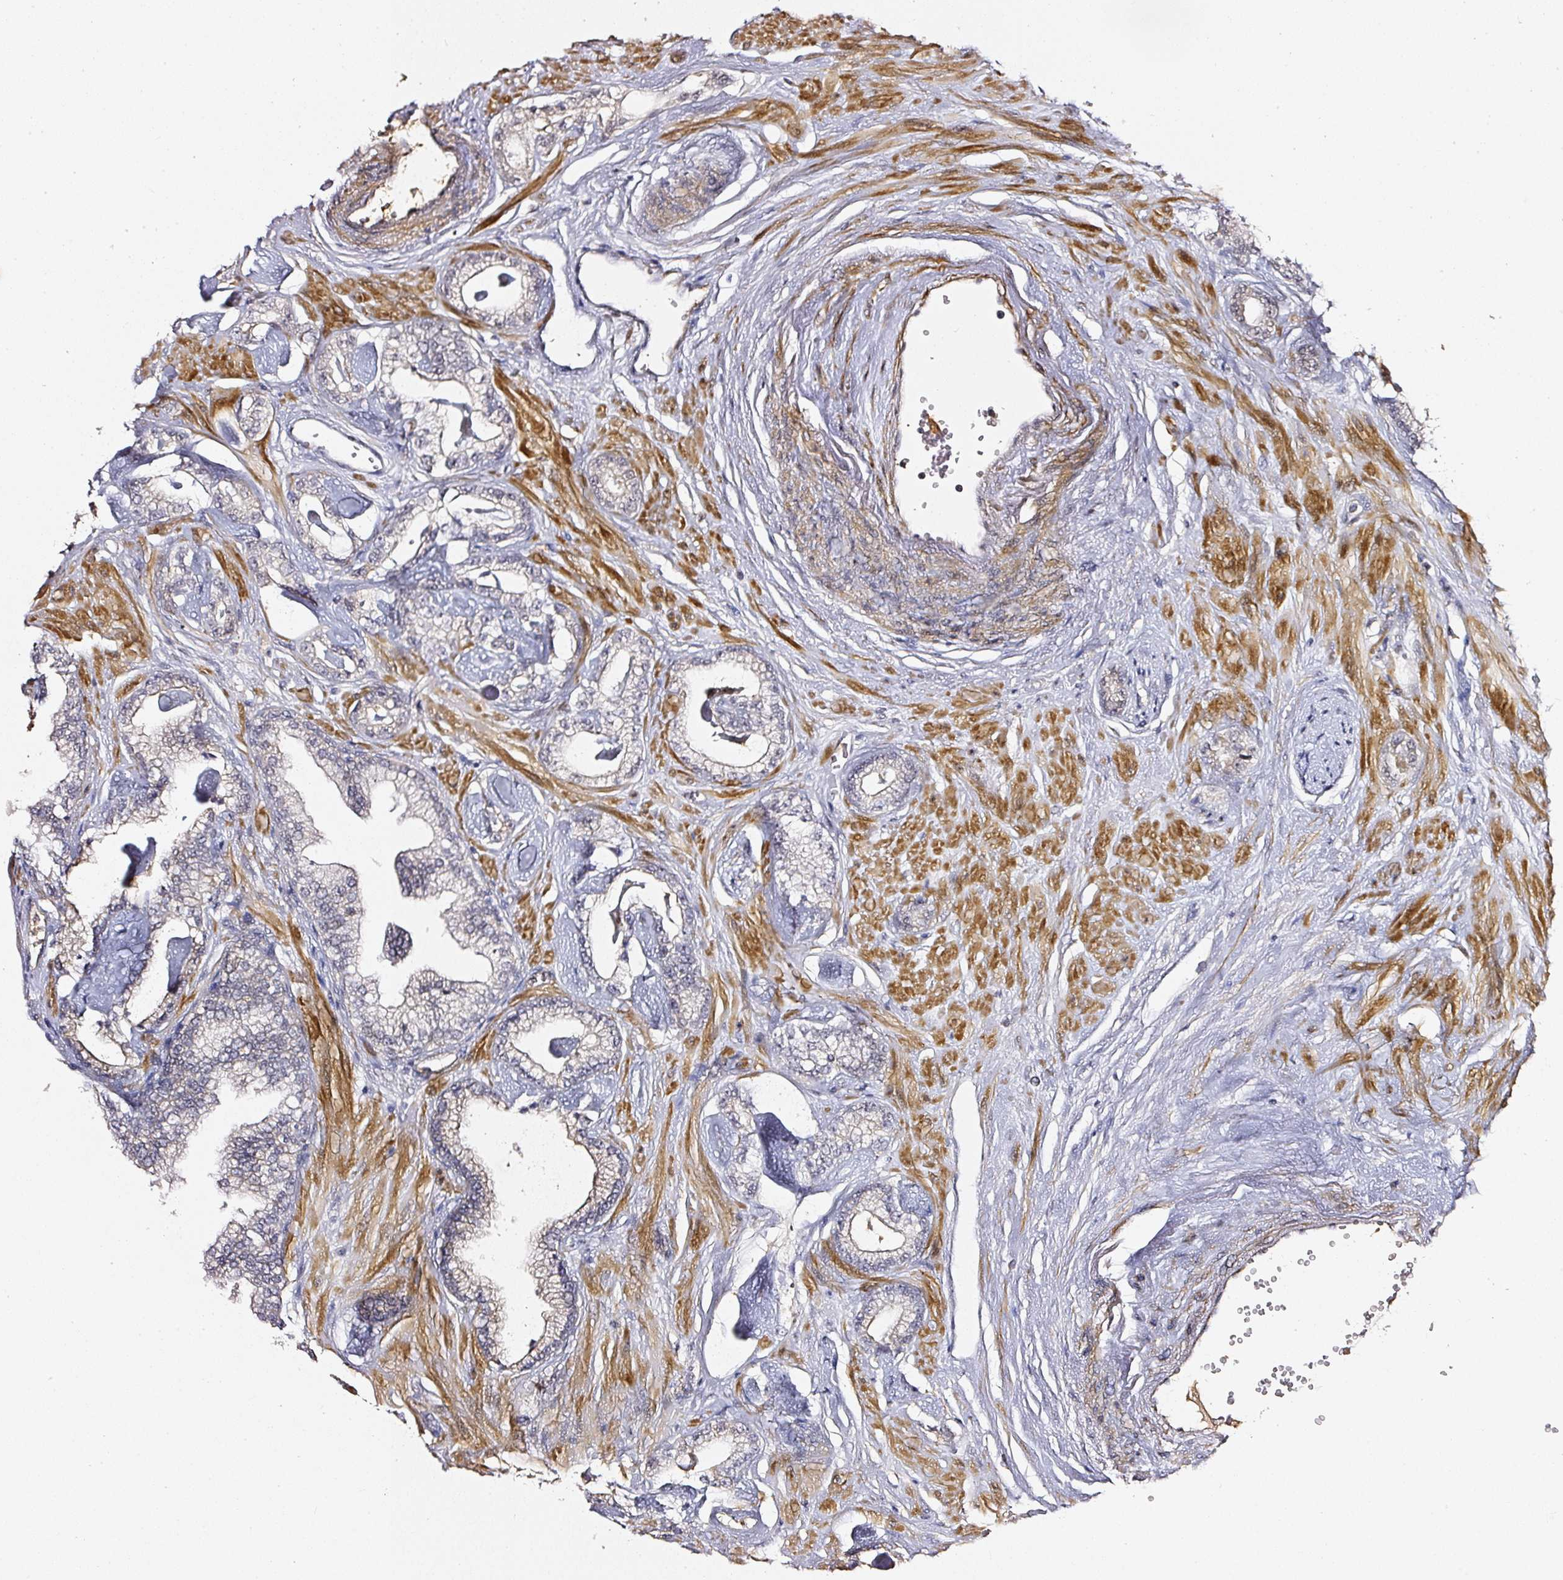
{"staining": {"intensity": "negative", "quantity": "none", "location": "none"}, "tissue": "prostate cancer", "cell_type": "Tumor cells", "image_type": "cancer", "snomed": [{"axis": "morphology", "description": "Adenocarcinoma, Low grade"}, {"axis": "topography", "description": "Prostate"}], "caption": "This is an immunohistochemistry (IHC) histopathology image of human prostate cancer. There is no staining in tumor cells.", "gene": "TOGARAM1", "patient": {"sex": "male", "age": 60}}